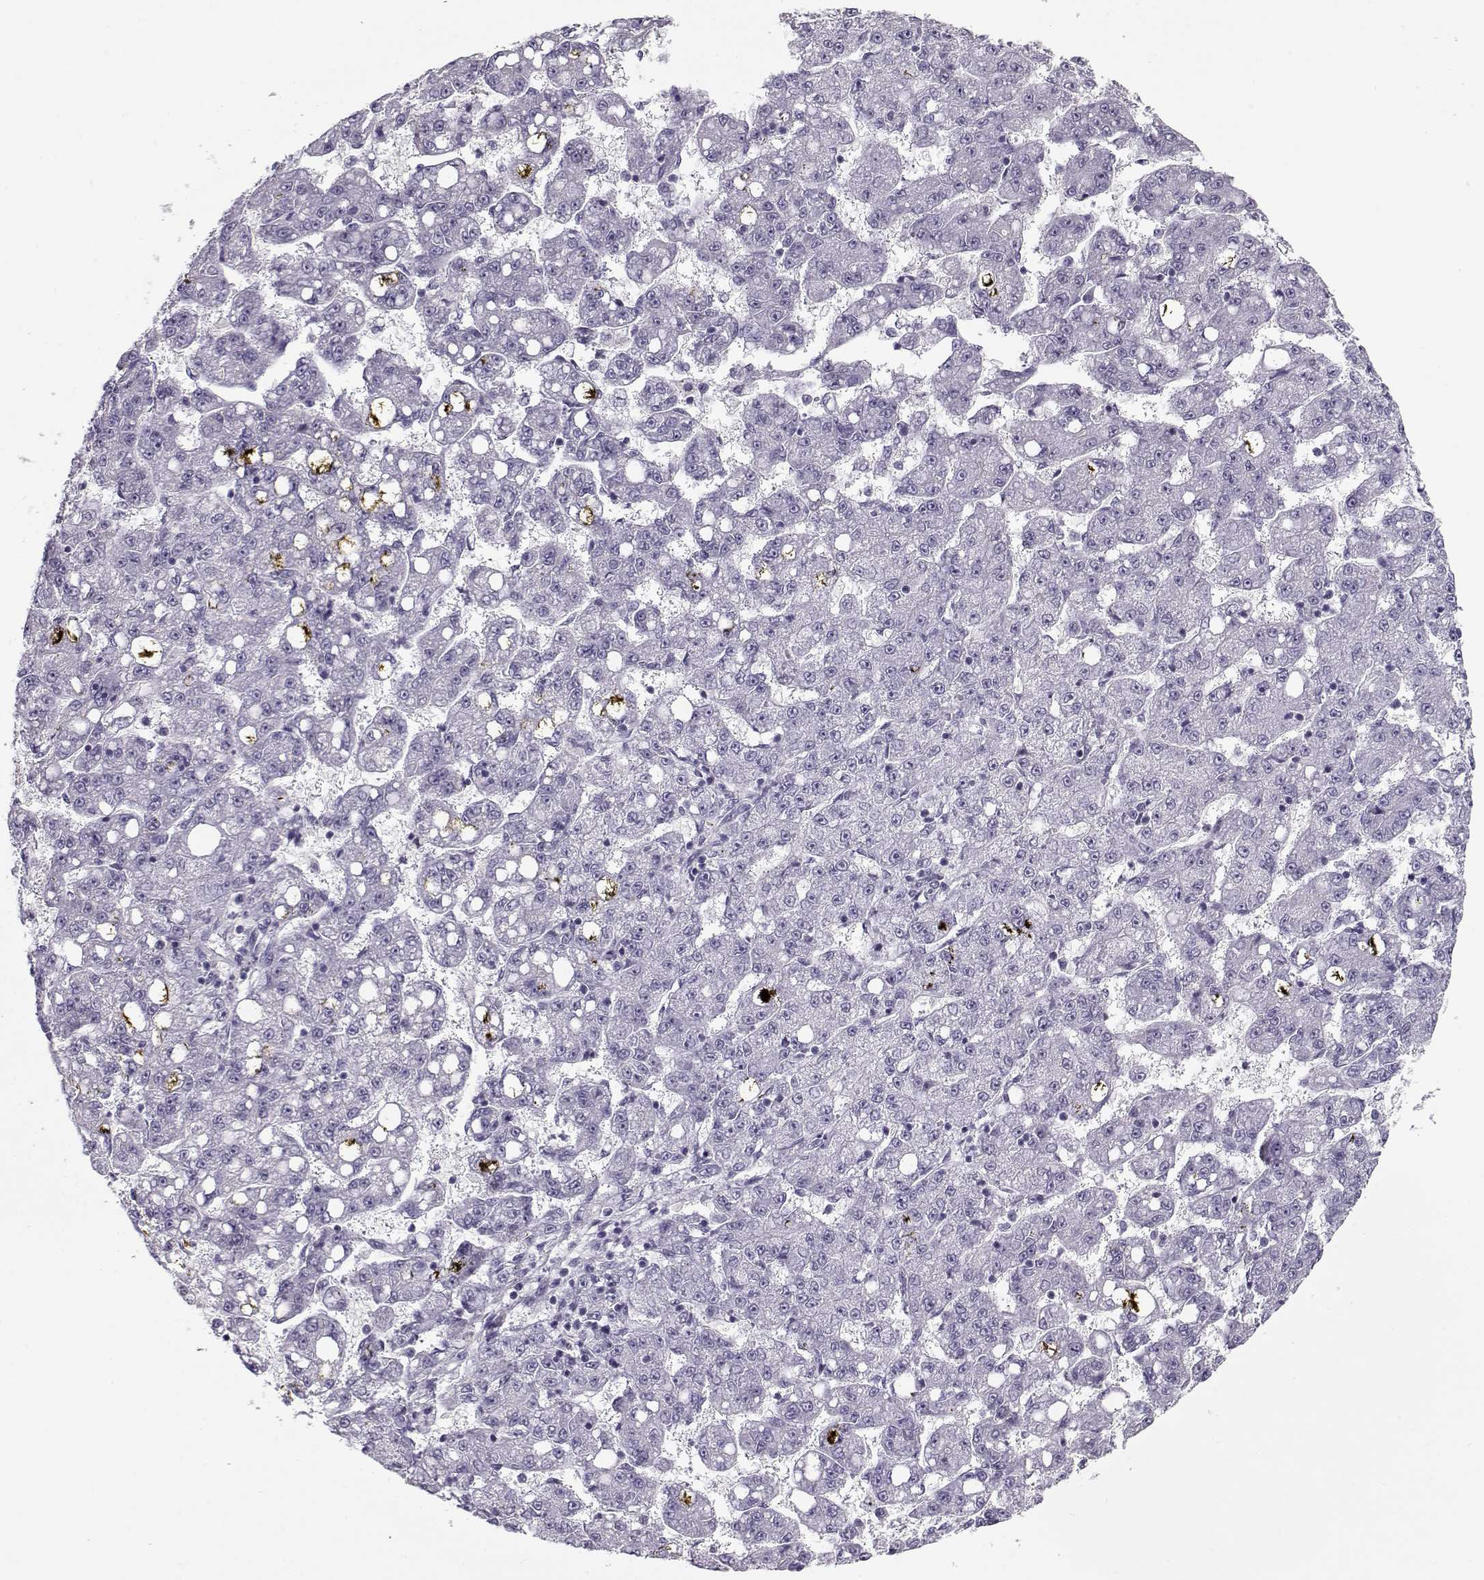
{"staining": {"intensity": "negative", "quantity": "none", "location": "none"}, "tissue": "liver cancer", "cell_type": "Tumor cells", "image_type": "cancer", "snomed": [{"axis": "morphology", "description": "Carcinoma, Hepatocellular, NOS"}, {"axis": "topography", "description": "Liver"}], "caption": "Immunohistochemistry histopathology image of liver cancer stained for a protein (brown), which reveals no staining in tumor cells.", "gene": "CCDC136", "patient": {"sex": "female", "age": 65}}